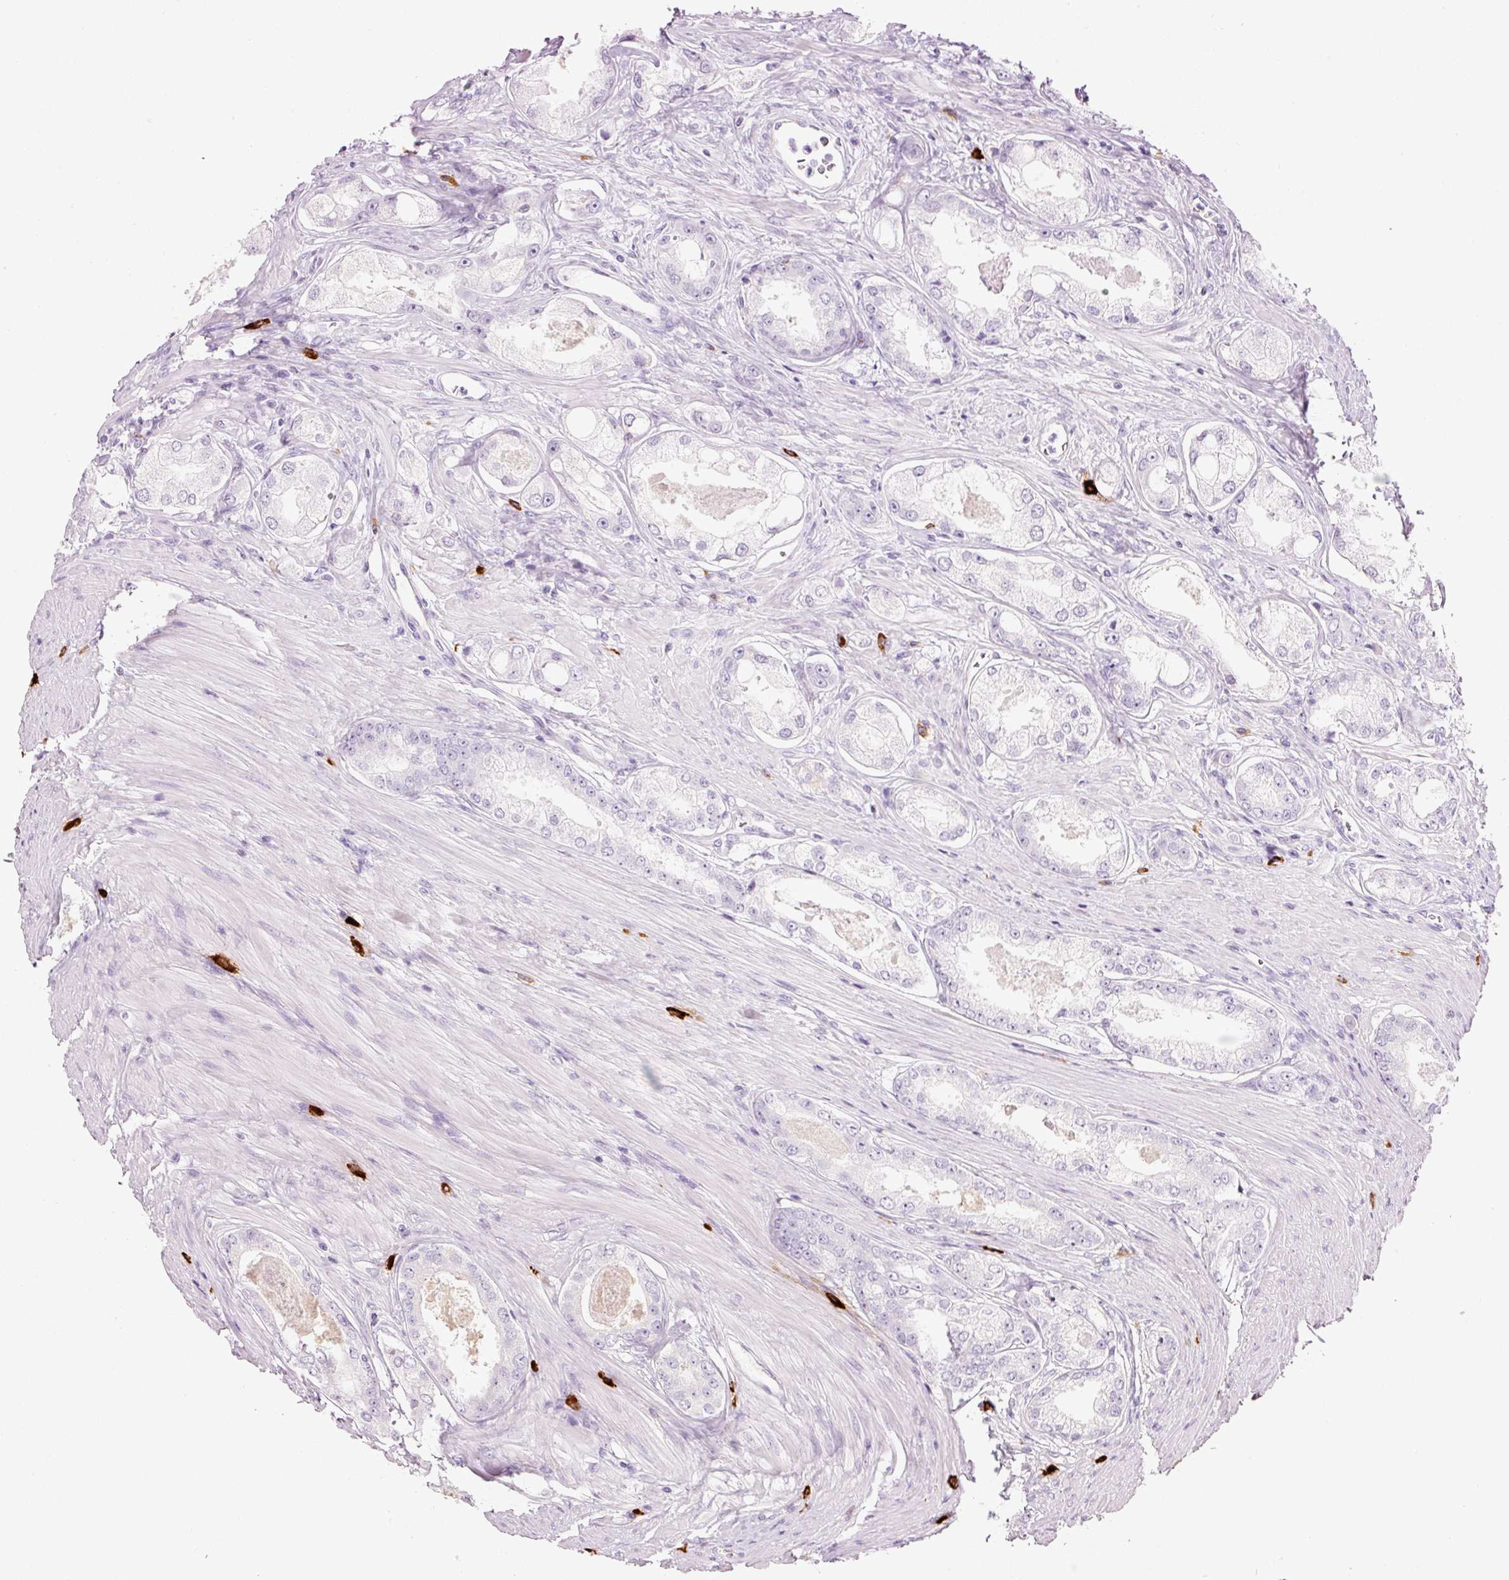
{"staining": {"intensity": "negative", "quantity": "none", "location": "none"}, "tissue": "prostate cancer", "cell_type": "Tumor cells", "image_type": "cancer", "snomed": [{"axis": "morphology", "description": "Adenocarcinoma, Low grade"}, {"axis": "topography", "description": "Prostate"}], "caption": "The IHC photomicrograph has no significant expression in tumor cells of low-grade adenocarcinoma (prostate) tissue.", "gene": "CMA1", "patient": {"sex": "male", "age": 68}}